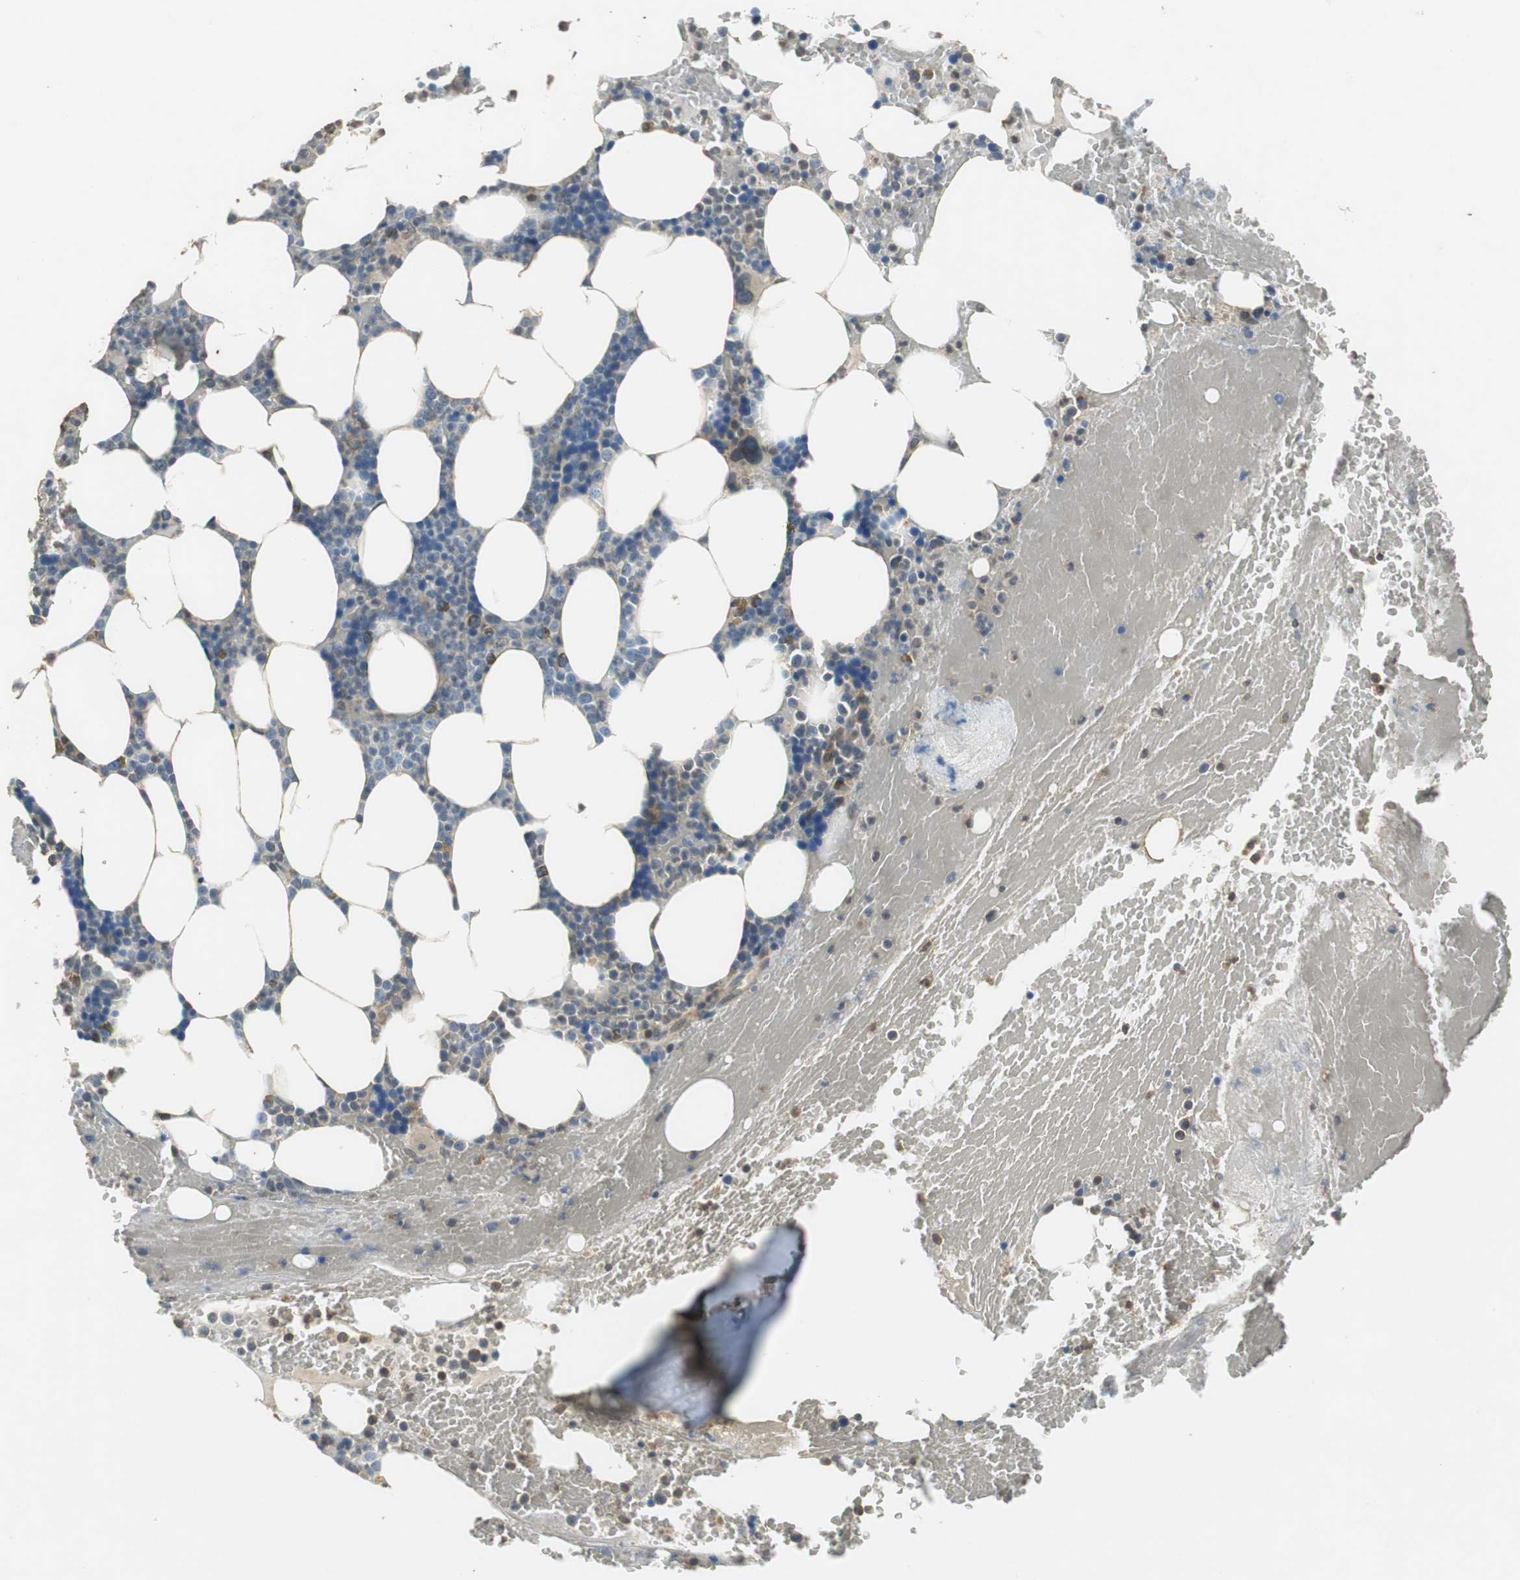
{"staining": {"intensity": "moderate", "quantity": "<25%", "location": "cytoplasmic/membranous"}, "tissue": "bone marrow", "cell_type": "Hematopoietic cells", "image_type": "normal", "snomed": [{"axis": "morphology", "description": "Normal tissue, NOS"}, {"axis": "topography", "description": "Bone marrow"}], "caption": "A micrograph of bone marrow stained for a protein demonstrates moderate cytoplasmic/membranous brown staining in hematopoietic cells. (Stains: DAB in brown, nuclei in blue, Microscopy: brightfield microscopy at high magnification).", "gene": "ALDH4A1", "patient": {"sex": "female", "age": 66}}